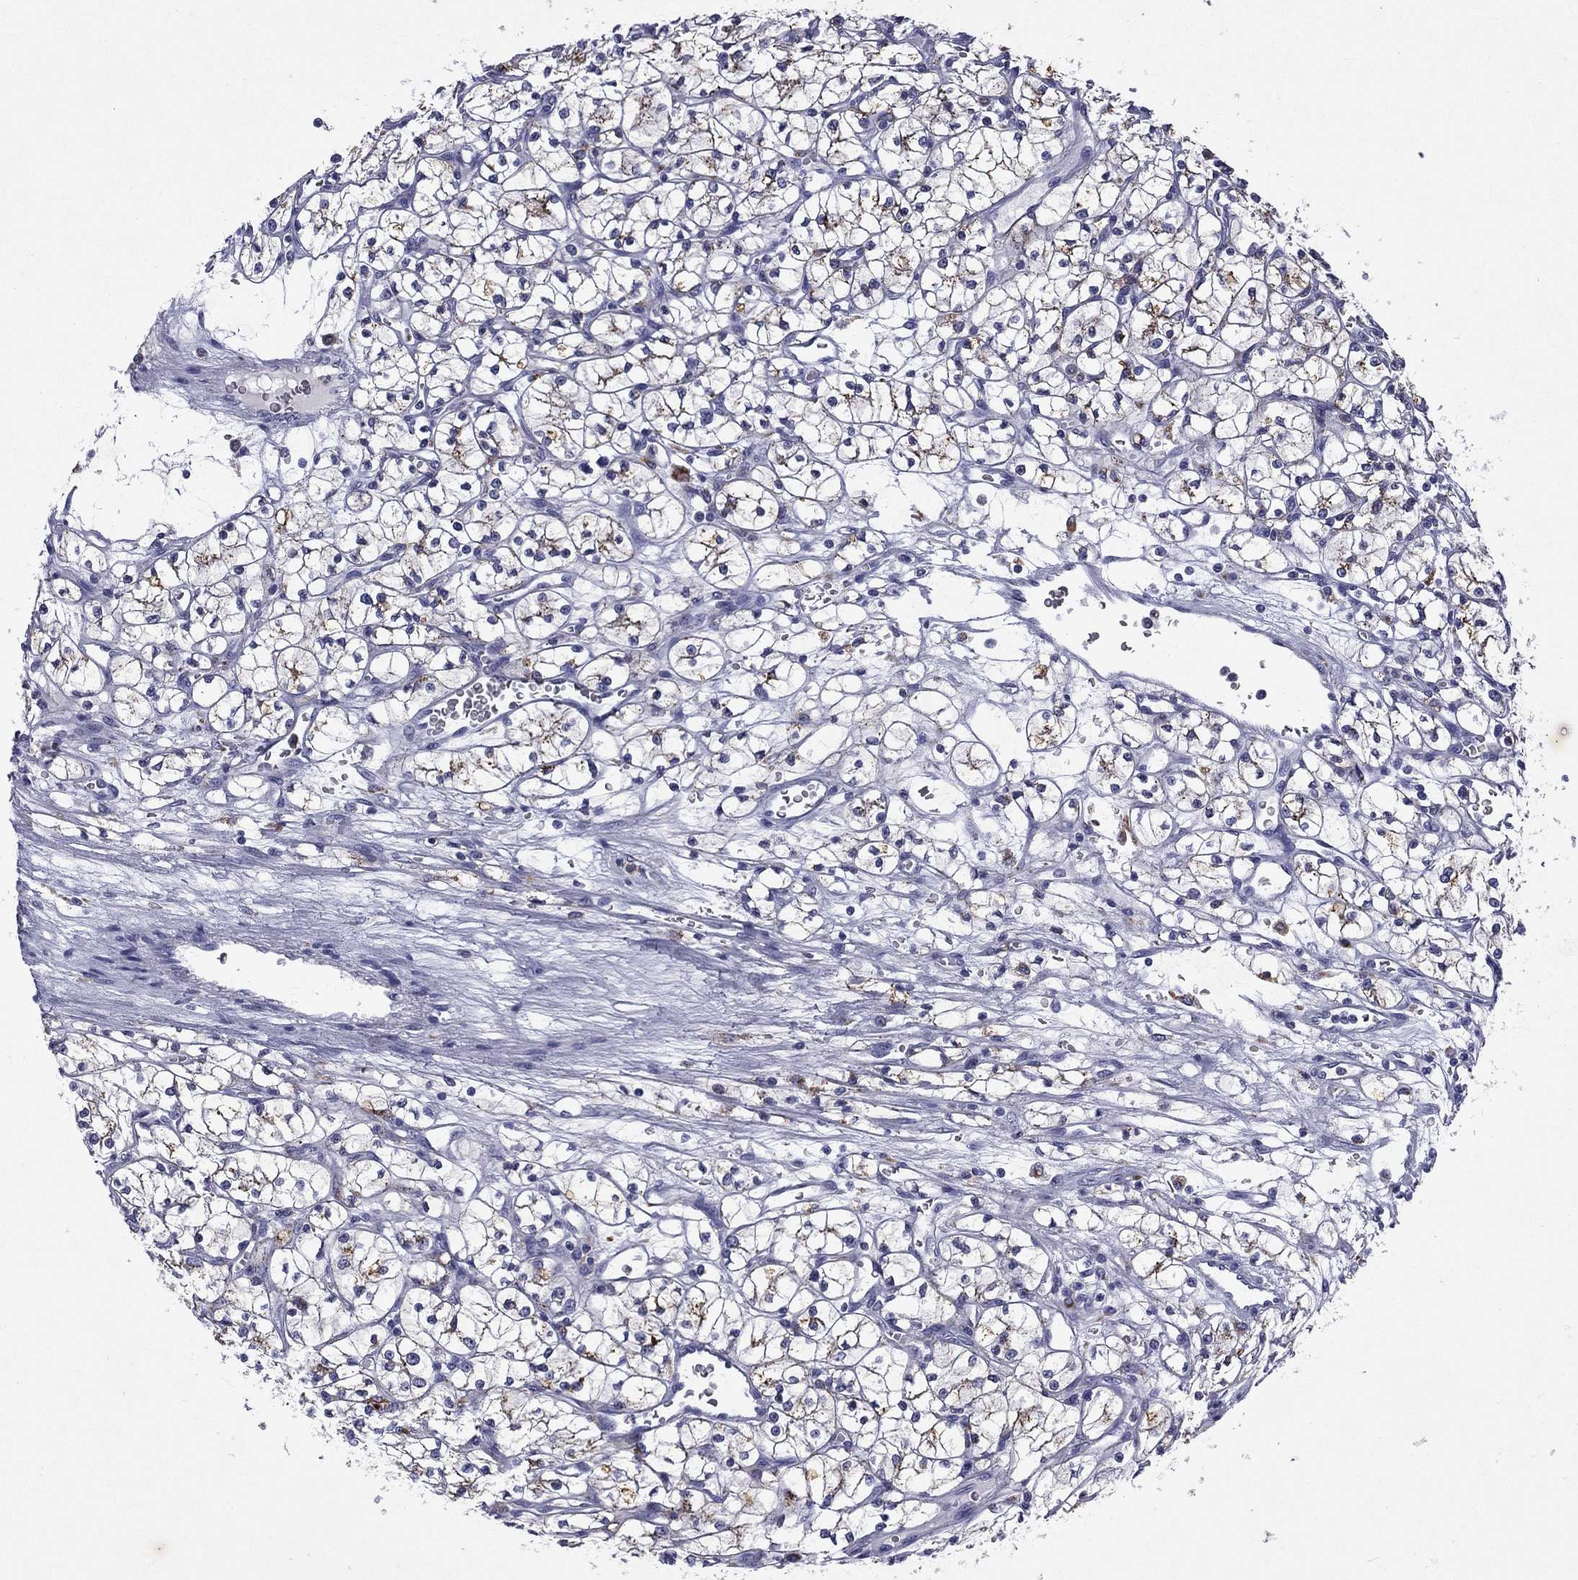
{"staining": {"intensity": "moderate", "quantity": "<25%", "location": "cytoplasmic/membranous"}, "tissue": "renal cancer", "cell_type": "Tumor cells", "image_type": "cancer", "snomed": [{"axis": "morphology", "description": "Adenocarcinoma, NOS"}, {"axis": "topography", "description": "Kidney"}], "caption": "Immunohistochemical staining of human renal cancer shows low levels of moderate cytoplasmic/membranous protein positivity in approximately <25% of tumor cells.", "gene": "MADCAM1", "patient": {"sex": "female", "age": 64}}